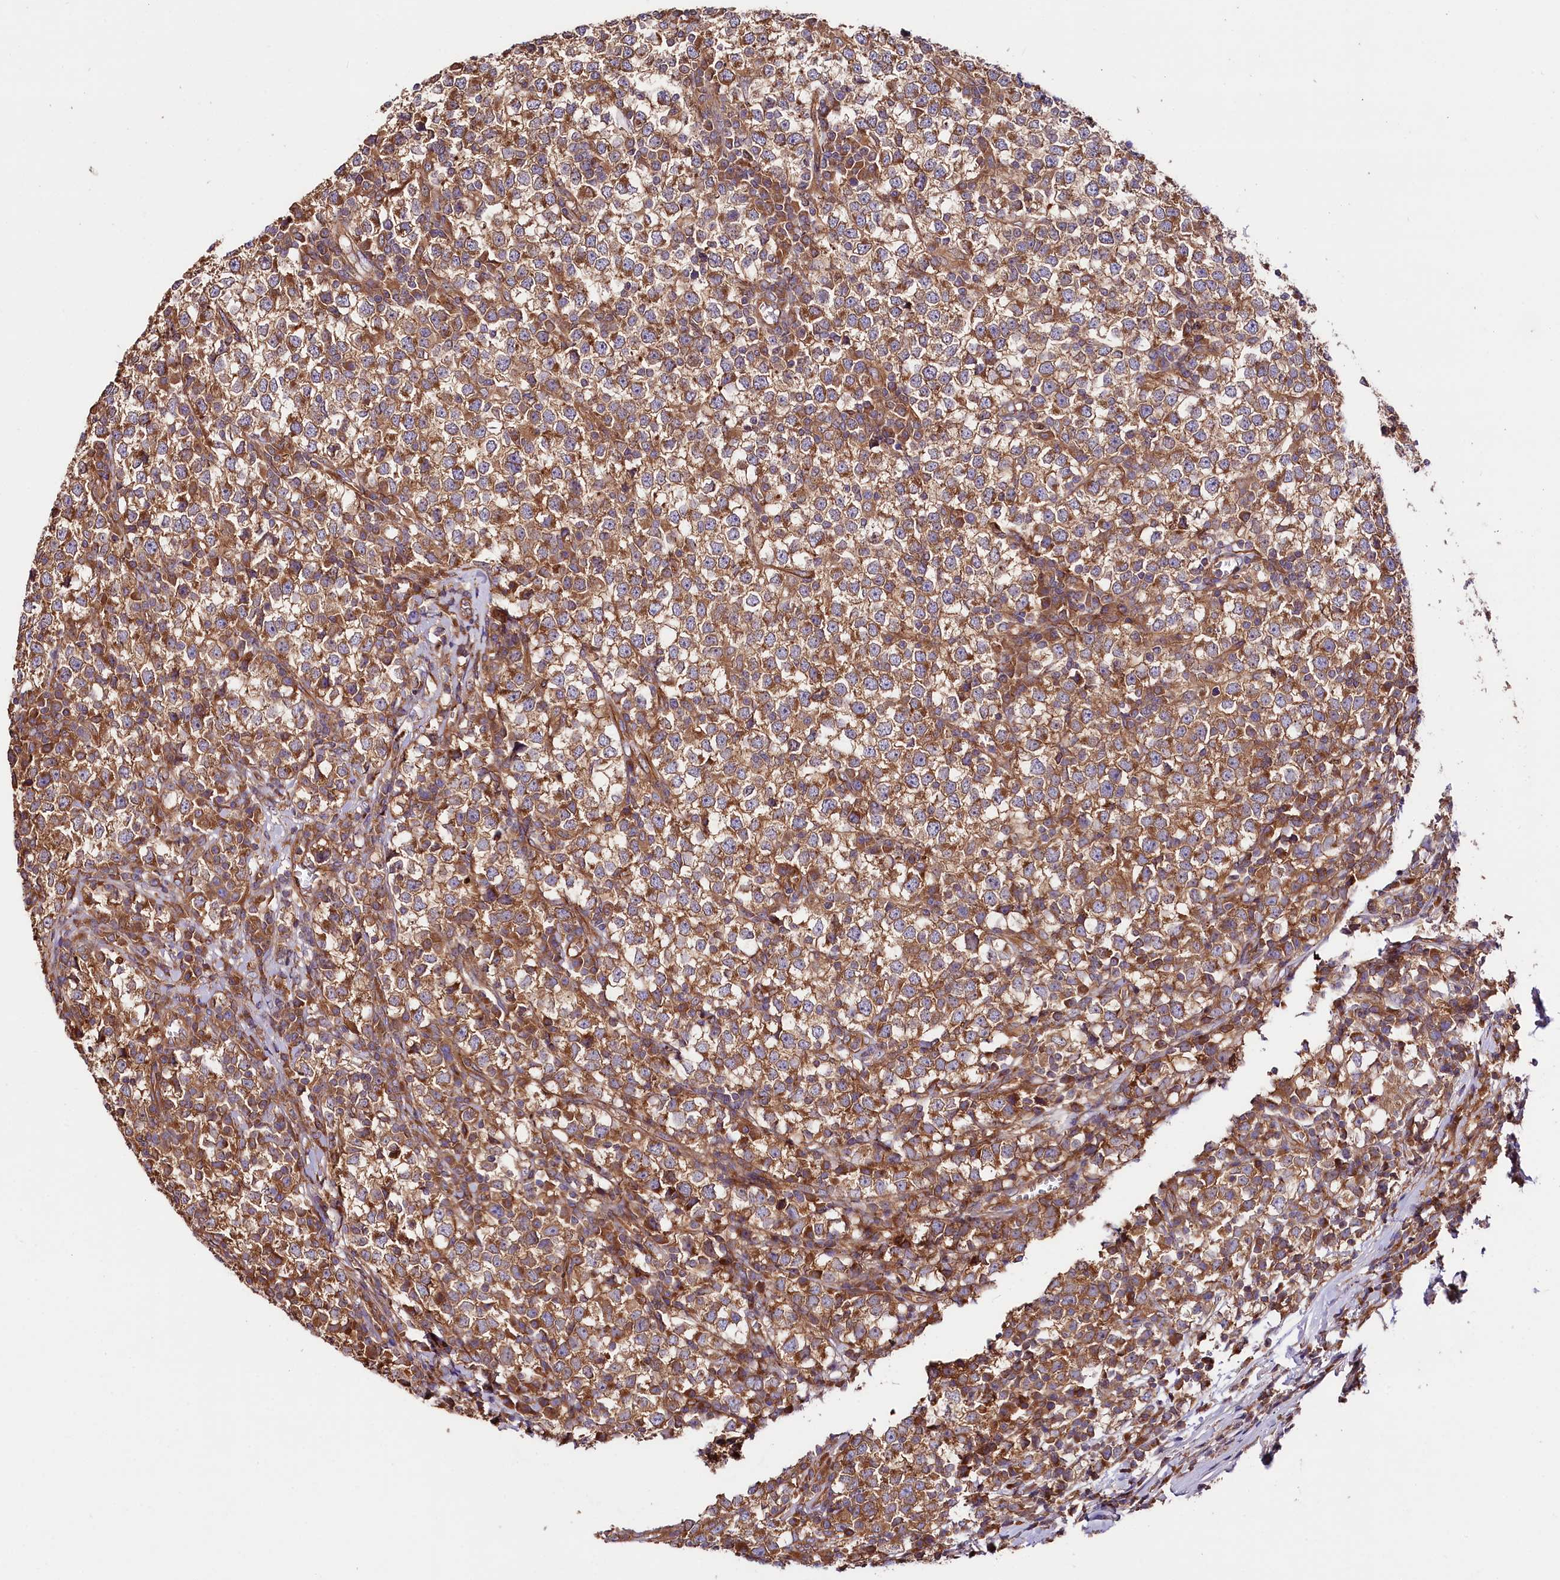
{"staining": {"intensity": "moderate", "quantity": ">75%", "location": "cytoplasmic/membranous"}, "tissue": "testis cancer", "cell_type": "Tumor cells", "image_type": "cancer", "snomed": [{"axis": "morphology", "description": "Seminoma, NOS"}, {"axis": "topography", "description": "Testis"}], "caption": "The histopathology image reveals a brown stain indicating the presence of a protein in the cytoplasmic/membranous of tumor cells in testis seminoma. The protein is shown in brown color, while the nuclei are stained blue.", "gene": "CEP295", "patient": {"sex": "male", "age": 65}}